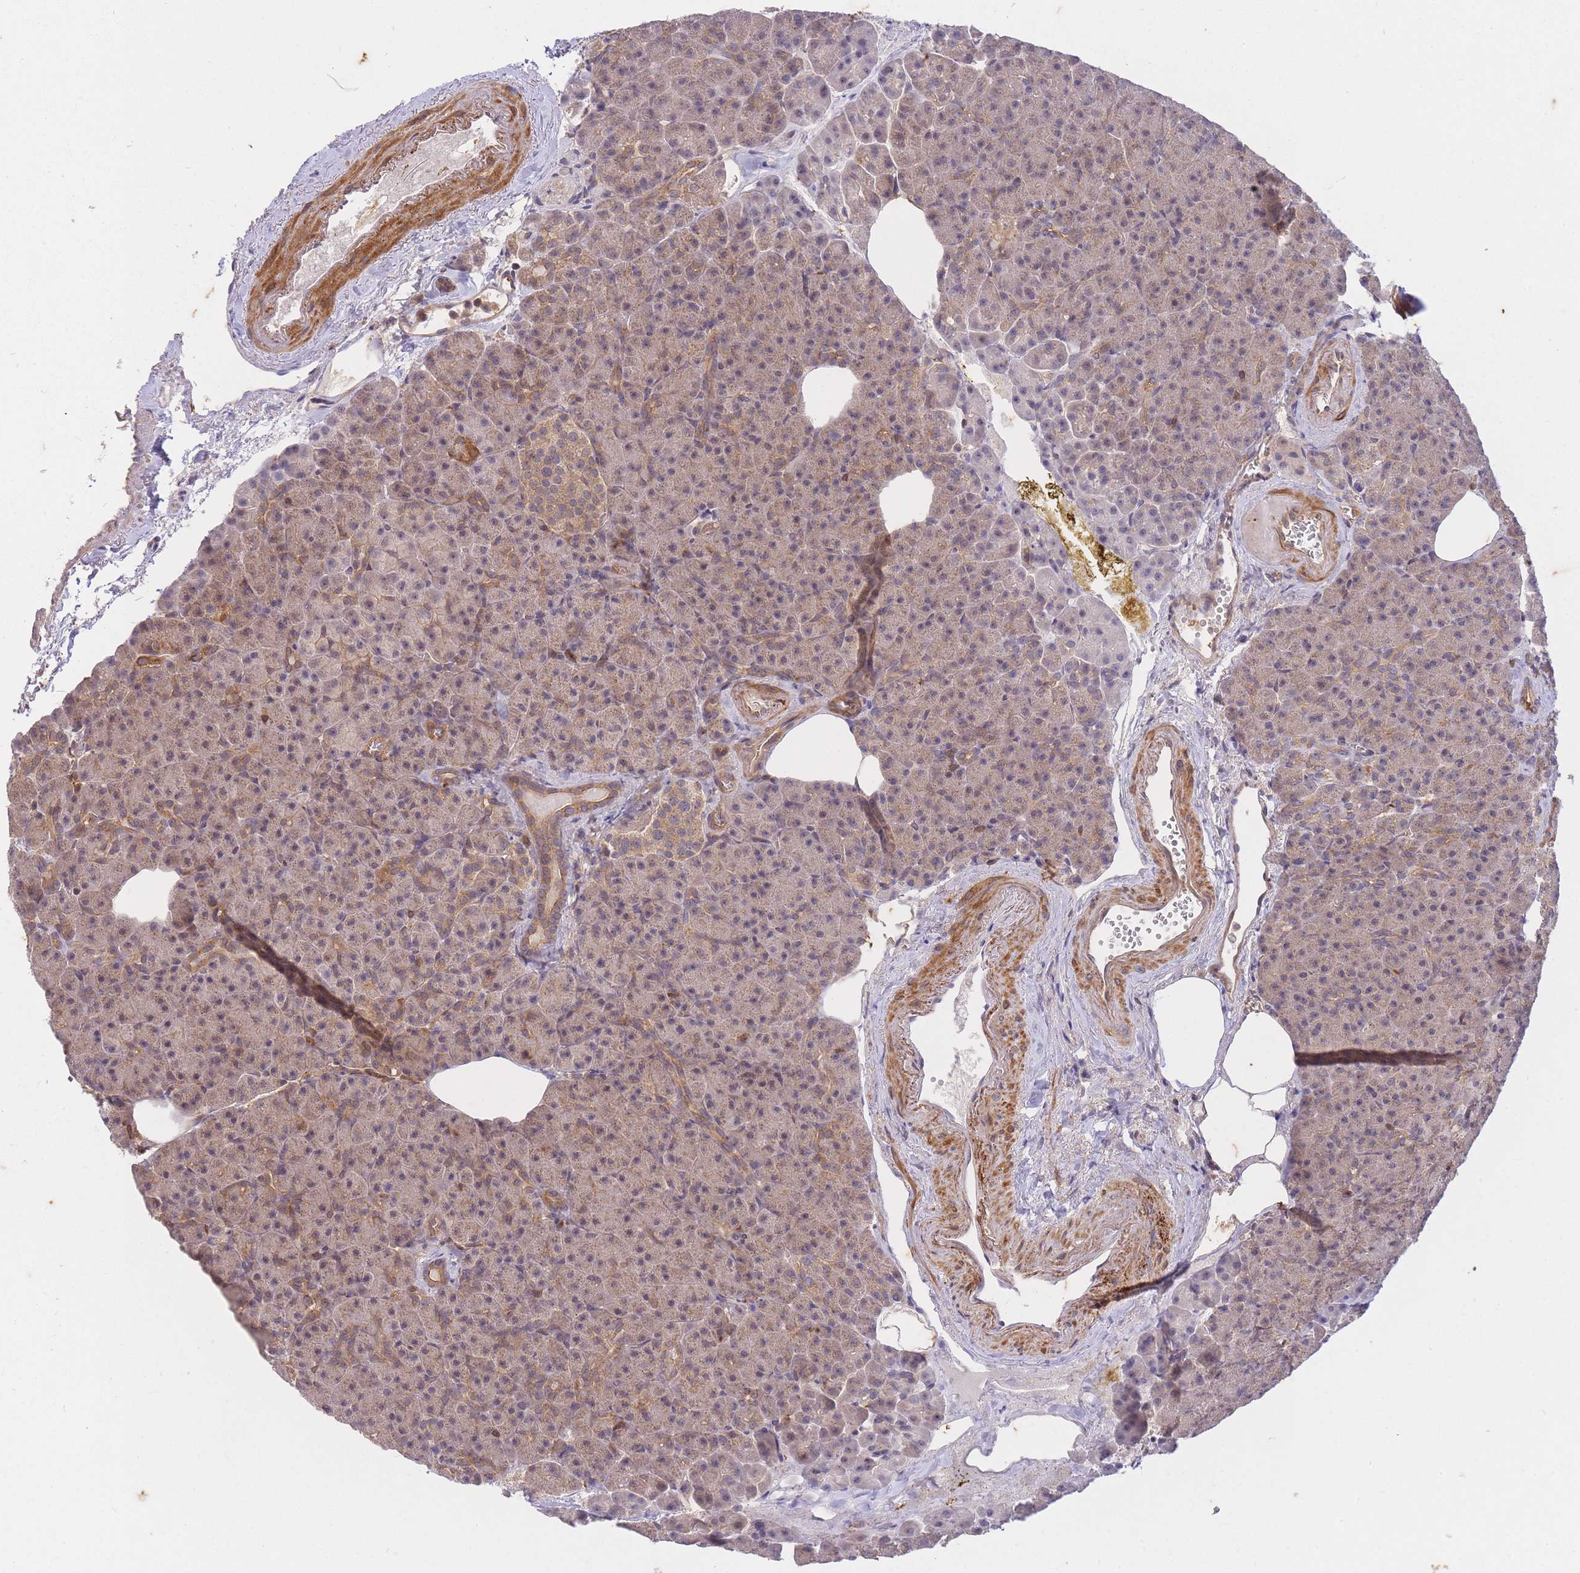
{"staining": {"intensity": "weak", "quantity": "25%-75%", "location": "cytoplasmic/membranous"}, "tissue": "pancreas", "cell_type": "Exocrine glandular cells", "image_type": "normal", "snomed": [{"axis": "morphology", "description": "Normal tissue, NOS"}, {"axis": "topography", "description": "Pancreas"}], "caption": "DAB (3,3'-diaminobenzidine) immunohistochemical staining of normal human pancreas displays weak cytoplasmic/membranous protein expression in approximately 25%-75% of exocrine glandular cells.", "gene": "ST8SIA4", "patient": {"sex": "female", "age": 74}}